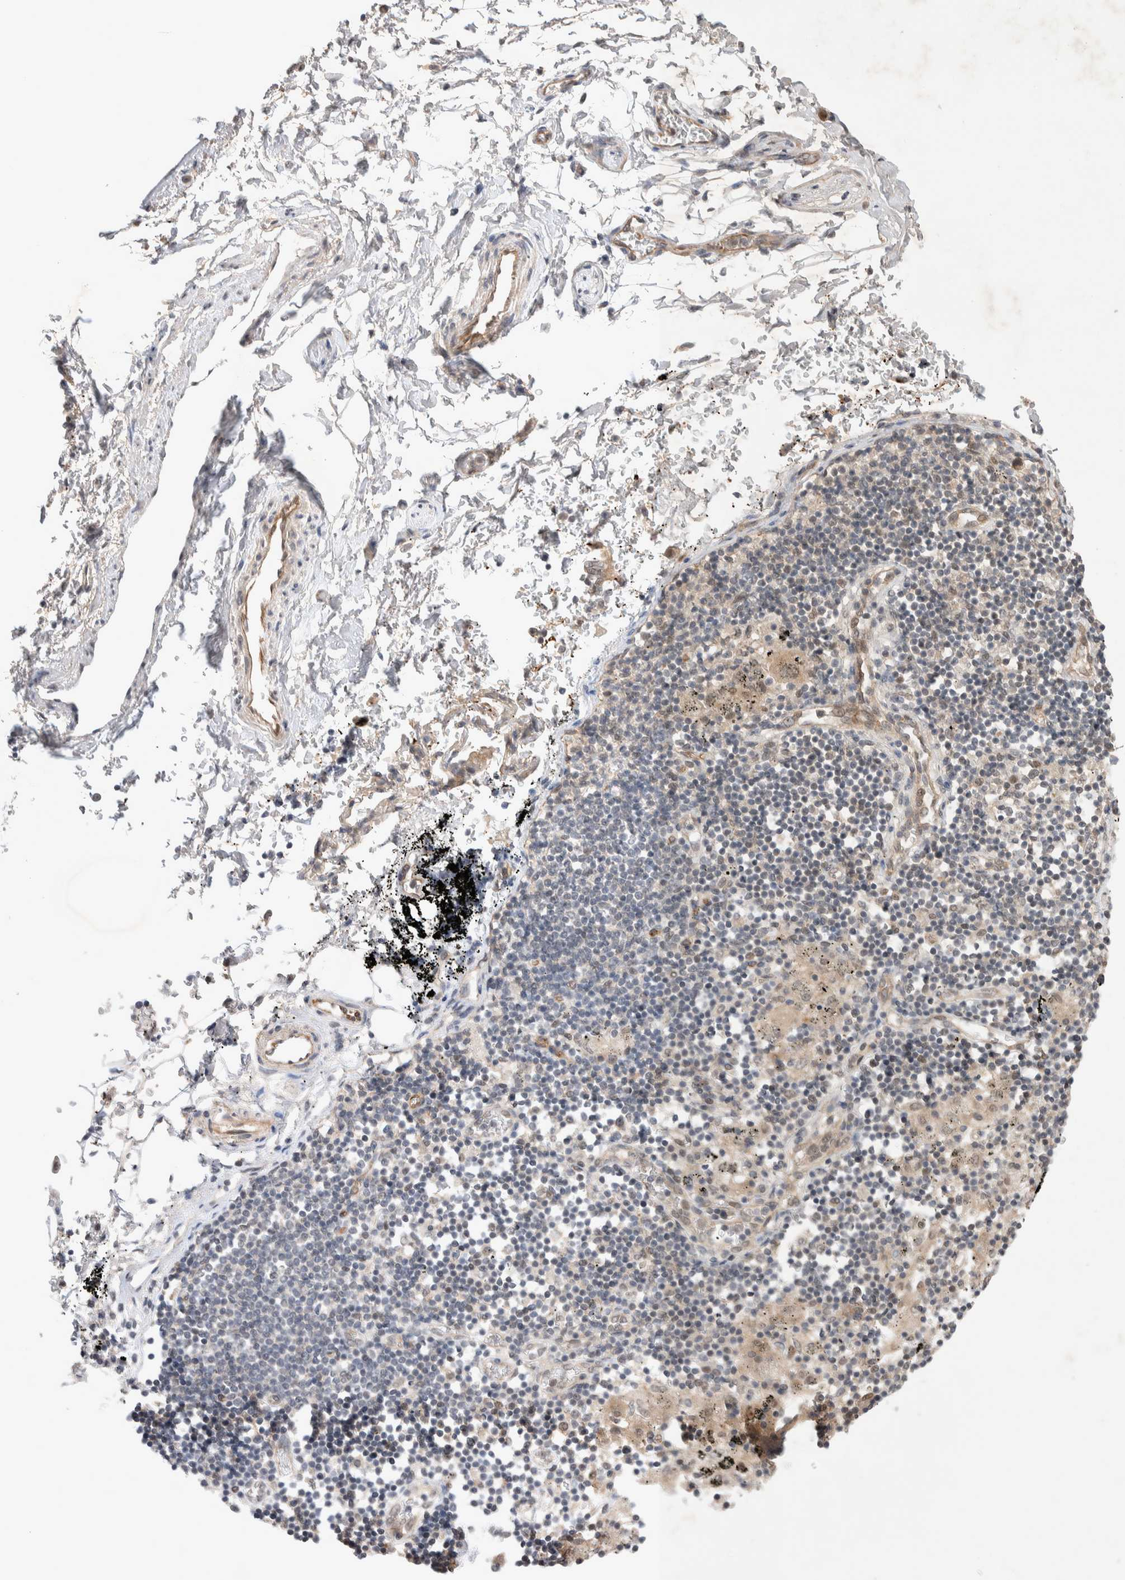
{"staining": {"intensity": "weak", "quantity": ">75%", "location": "cytoplasmic/membranous"}, "tissue": "soft tissue", "cell_type": "Fibroblasts", "image_type": "normal", "snomed": [{"axis": "morphology", "description": "Normal tissue, NOS"}, {"axis": "topography", "description": "Cartilage tissue"}, {"axis": "topography", "description": "Lung"}], "caption": "Weak cytoplasmic/membranous positivity is present in about >75% of fibroblasts in normal soft tissue. (DAB IHC with brightfield microscopy, high magnification).", "gene": "ZNF704", "patient": {"sex": "female", "age": 77}}